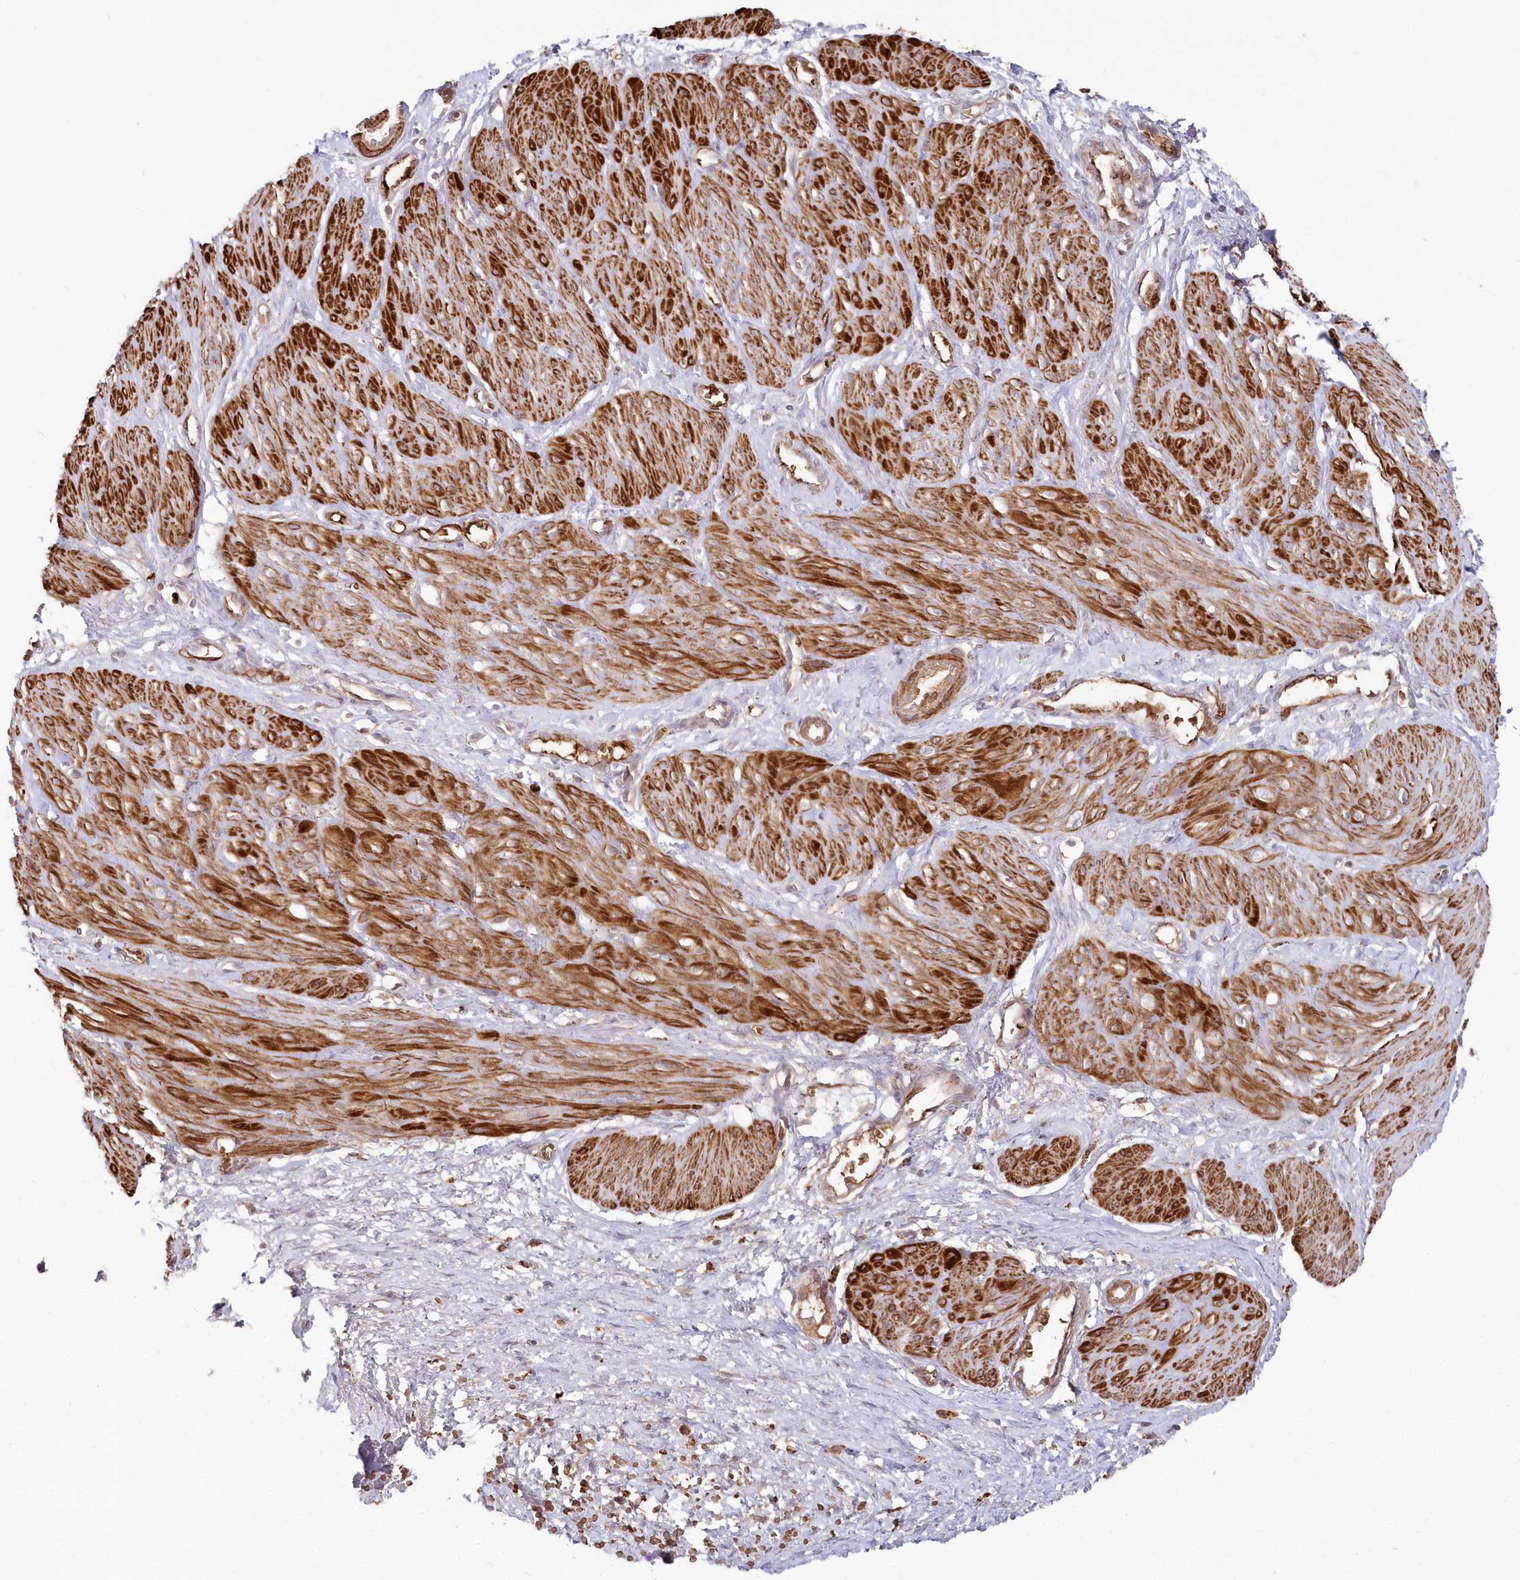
{"staining": {"intensity": "strong", "quantity": ">75%", "location": "cytoplasmic/membranous"}, "tissue": "smooth muscle", "cell_type": "Smooth muscle cells", "image_type": "normal", "snomed": [{"axis": "morphology", "description": "Normal tissue, NOS"}, {"axis": "topography", "description": "Endometrium"}], "caption": "Immunohistochemical staining of unremarkable human smooth muscle shows >75% levels of strong cytoplasmic/membranous protein staining in about >75% of smooth muscle cells.", "gene": "SERINC1", "patient": {"sex": "female", "age": 33}}